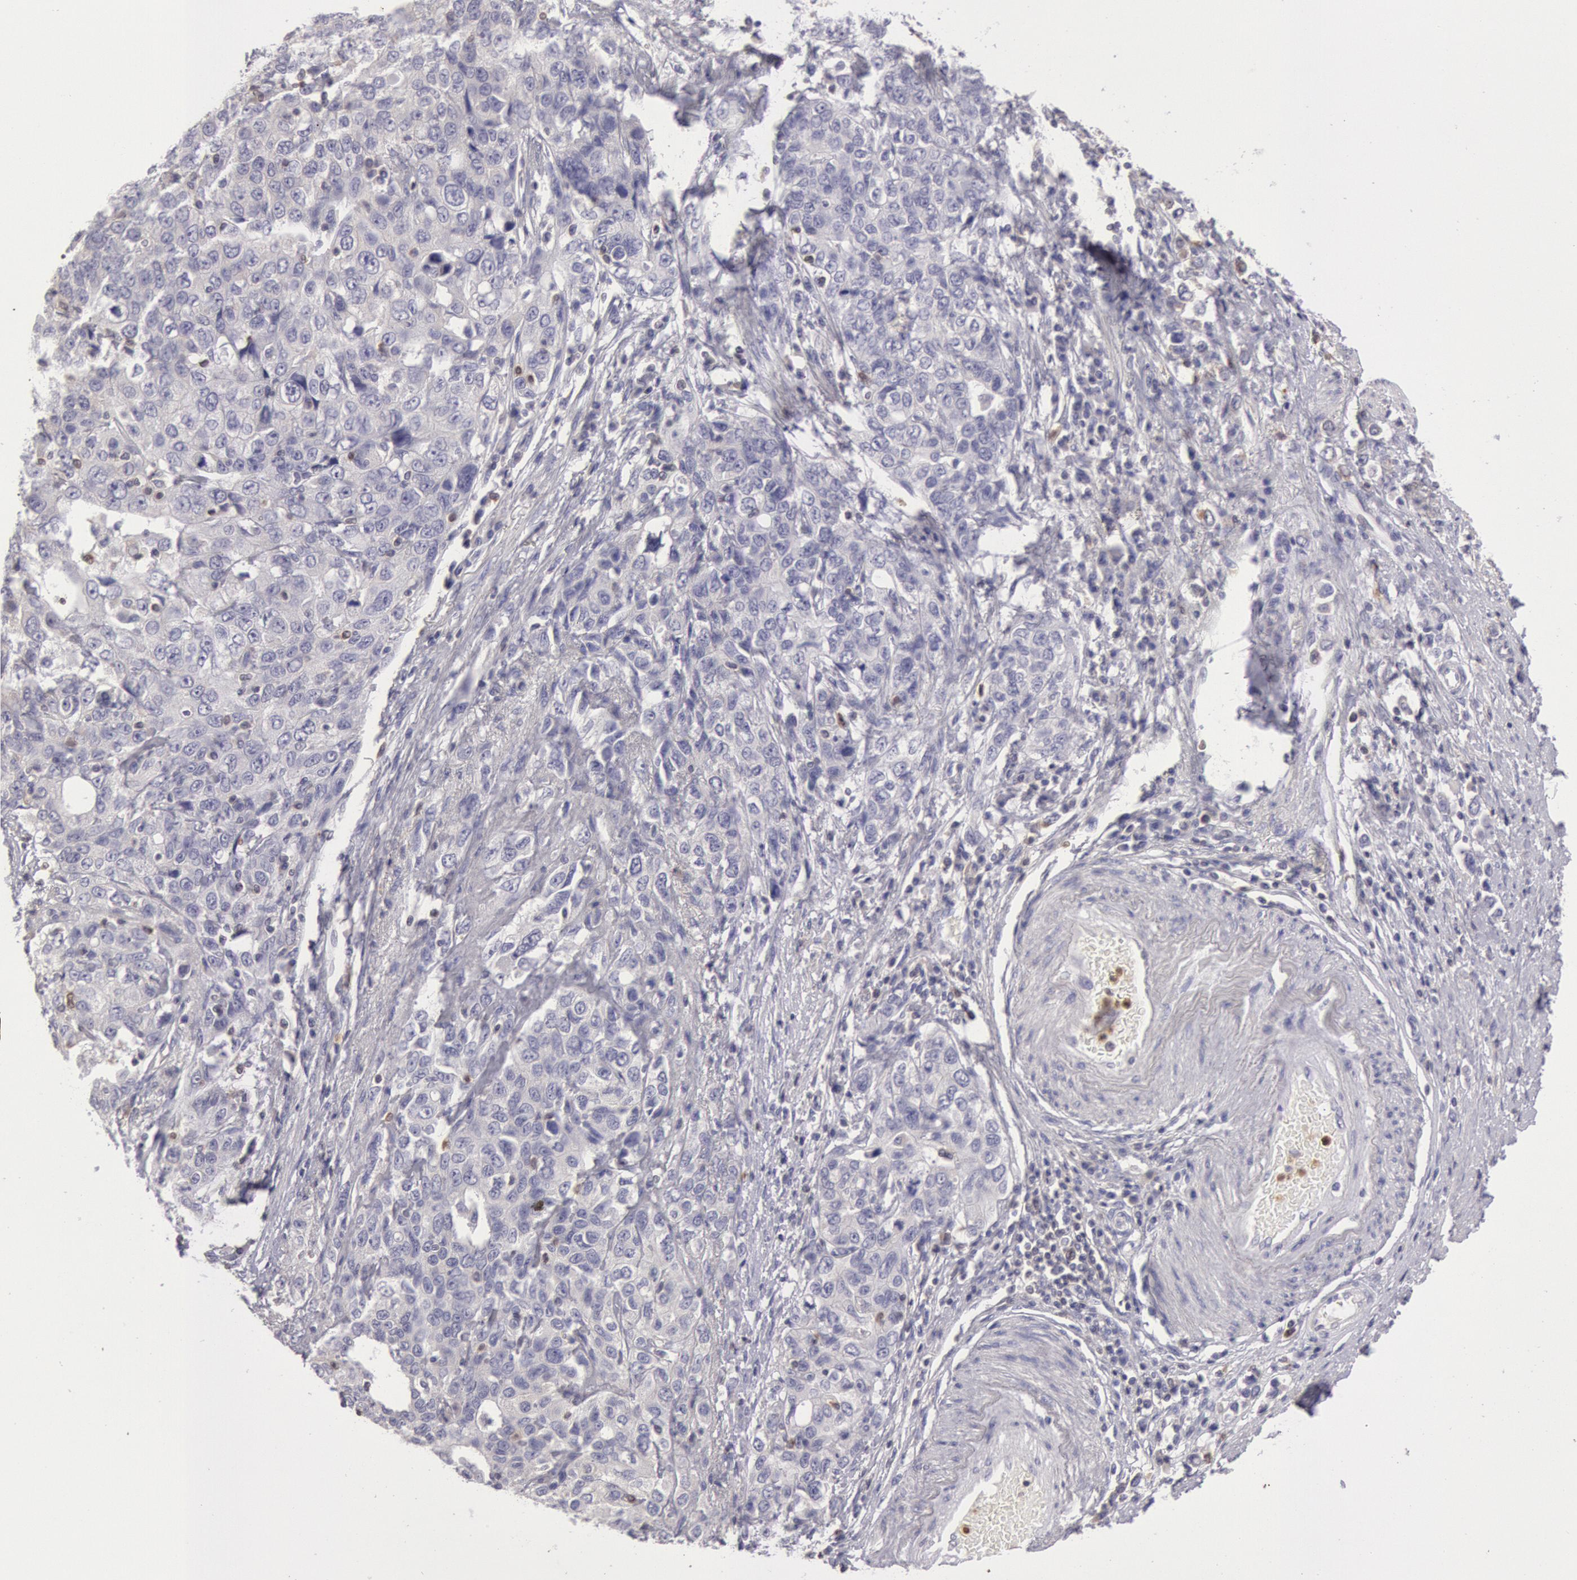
{"staining": {"intensity": "negative", "quantity": "none", "location": "none"}, "tissue": "stomach cancer", "cell_type": "Tumor cells", "image_type": "cancer", "snomed": [{"axis": "morphology", "description": "Adenocarcinoma, NOS"}, {"axis": "topography", "description": "Stomach, upper"}], "caption": "A micrograph of human stomach adenocarcinoma is negative for staining in tumor cells.", "gene": "RAB27A", "patient": {"sex": "male", "age": 76}}